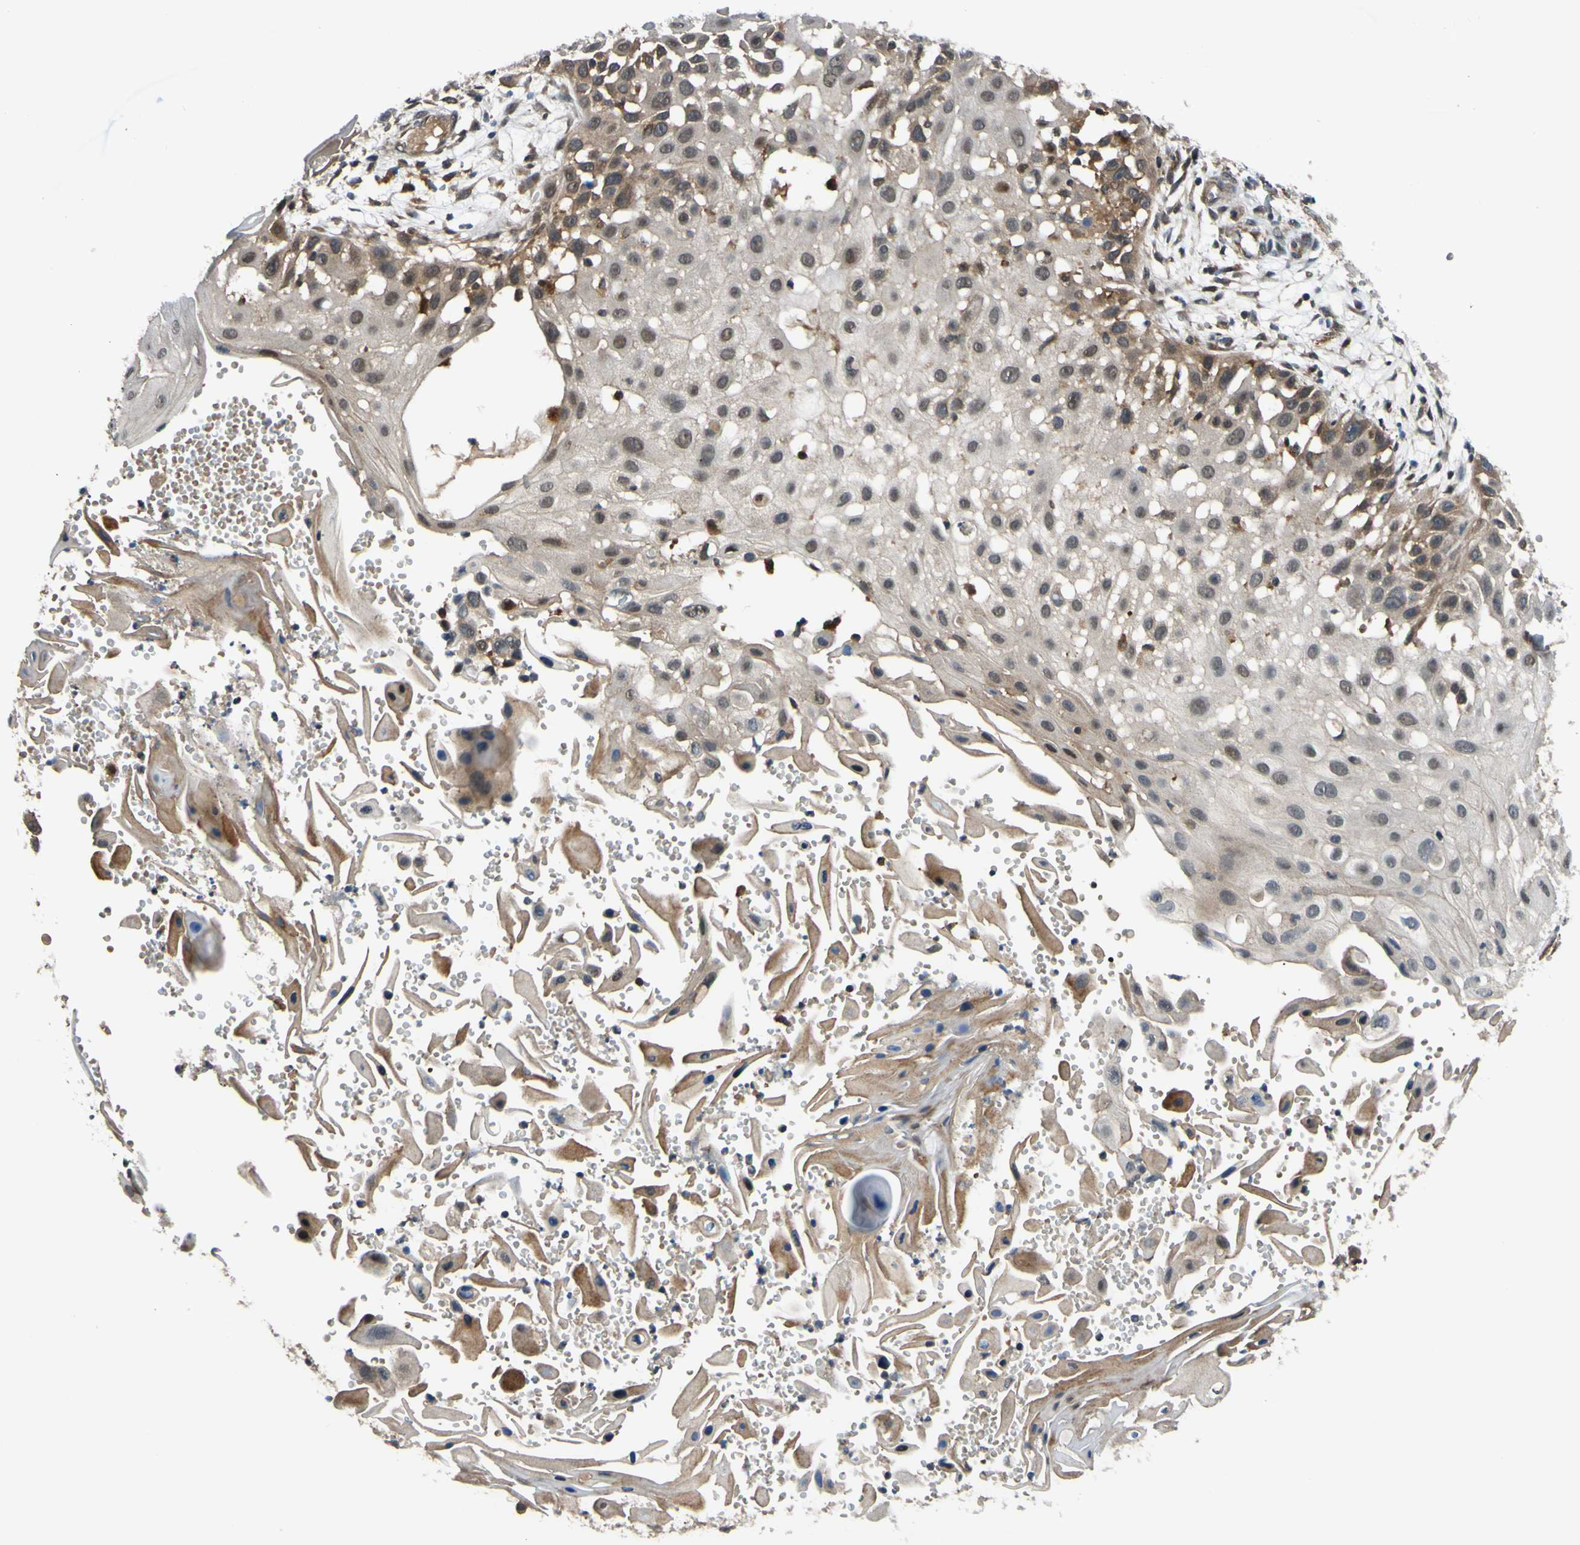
{"staining": {"intensity": "moderate", "quantity": "<25%", "location": "nuclear"}, "tissue": "skin cancer", "cell_type": "Tumor cells", "image_type": "cancer", "snomed": [{"axis": "morphology", "description": "Squamous cell carcinoma, NOS"}, {"axis": "topography", "description": "Skin"}], "caption": "Skin cancer stained with a protein marker reveals moderate staining in tumor cells.", "gene": "ABCC8", "patient": {"sex": "female", "age": 44}}